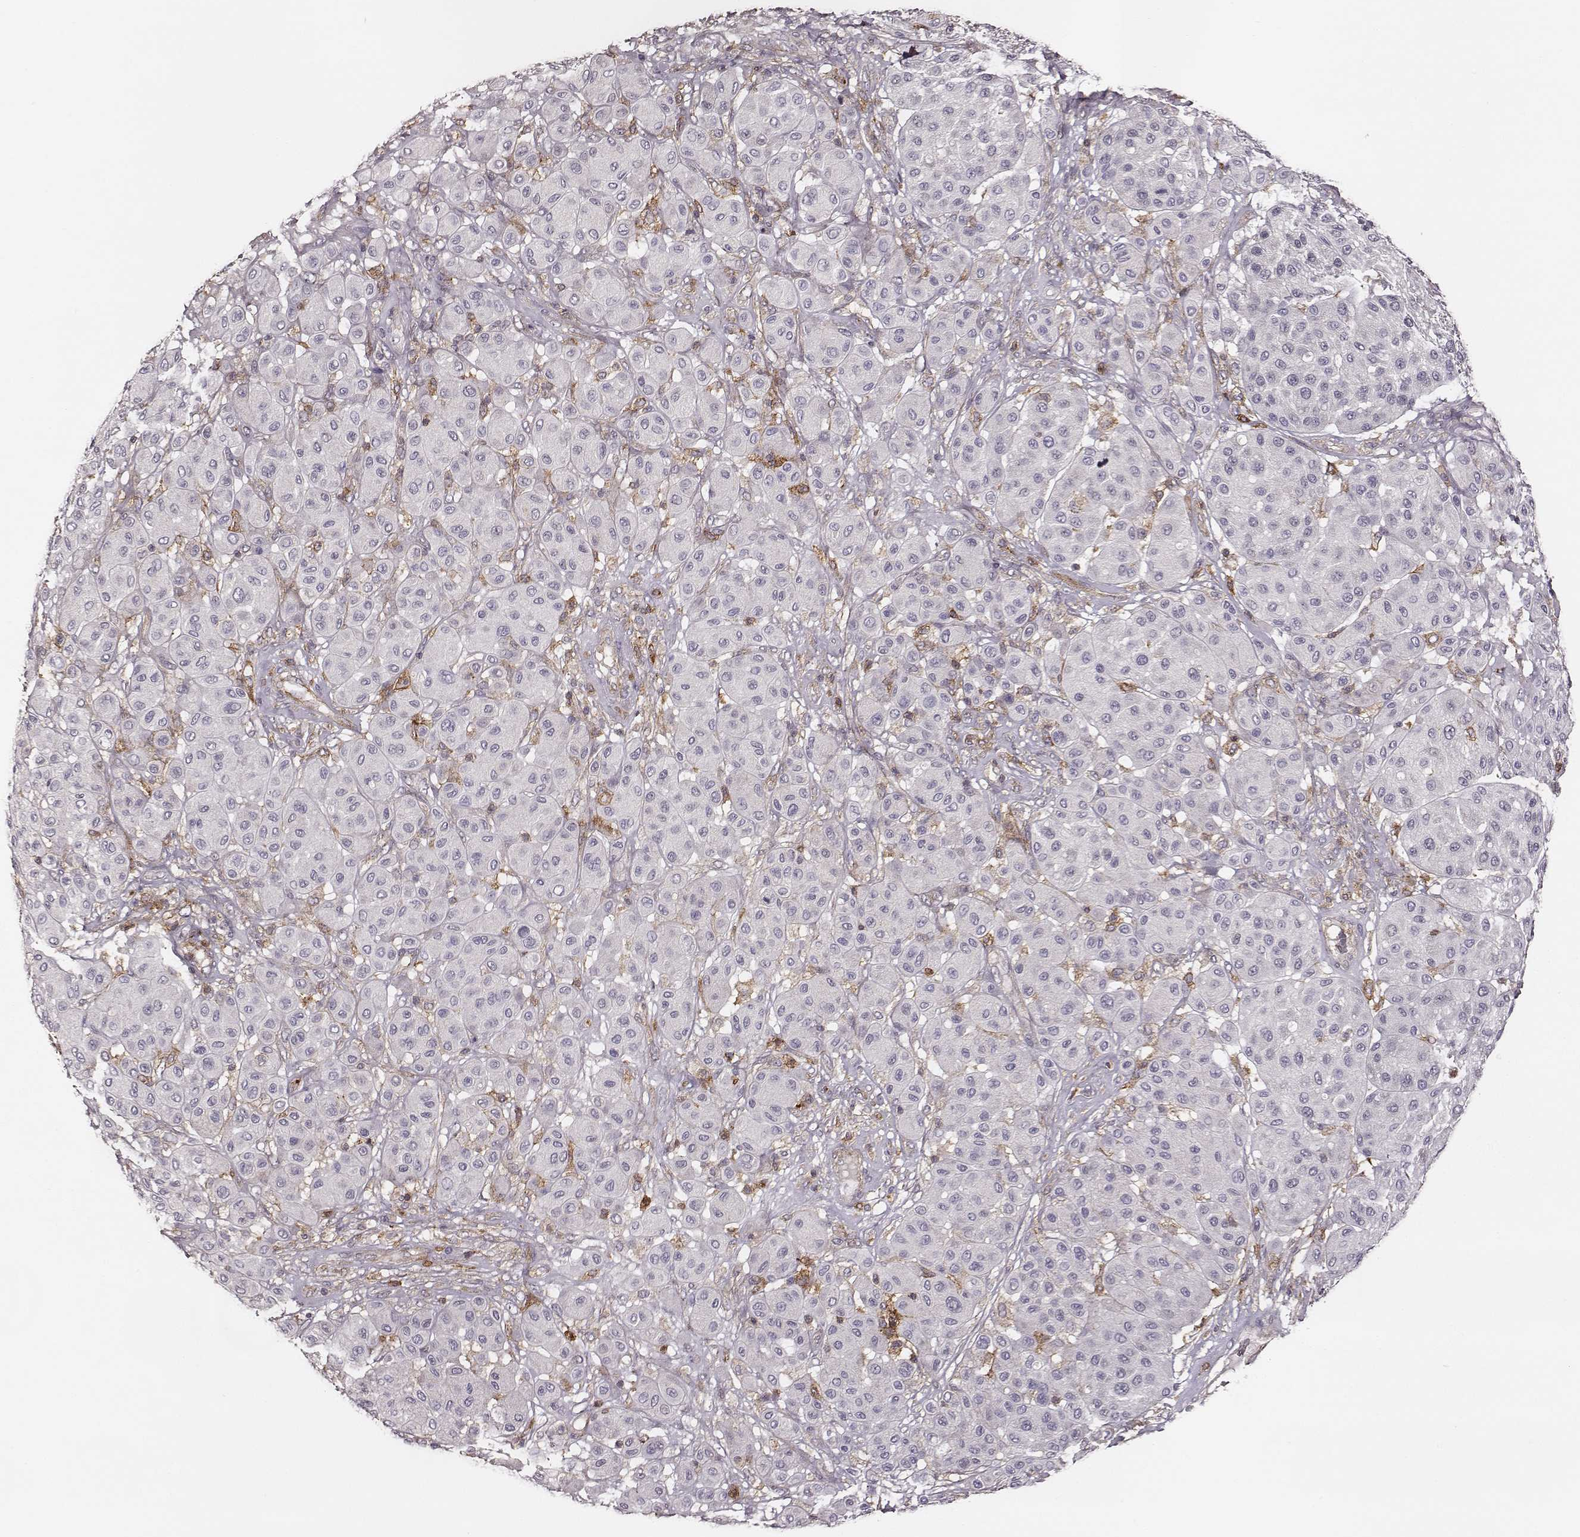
{"staining": {"intensity": "negative", "quantity": "none", "location": "none"}, "tissue": "melanoma", "cell_type": "Tumor cells", "image_type": "cancer", "snomed": [{"axis": "morphology", "description": "Malignant melanoma, Metastatic site"}, {"axis": "topography", "description": "Smooth muscle"}], "caption": "This is a photomicrograph of IHC staining of malignant melanoma (metastatic site), which shows no positivity in tumor cells.", "gene": "ZYX", "patient": {"sex": "male", "age": 41}}